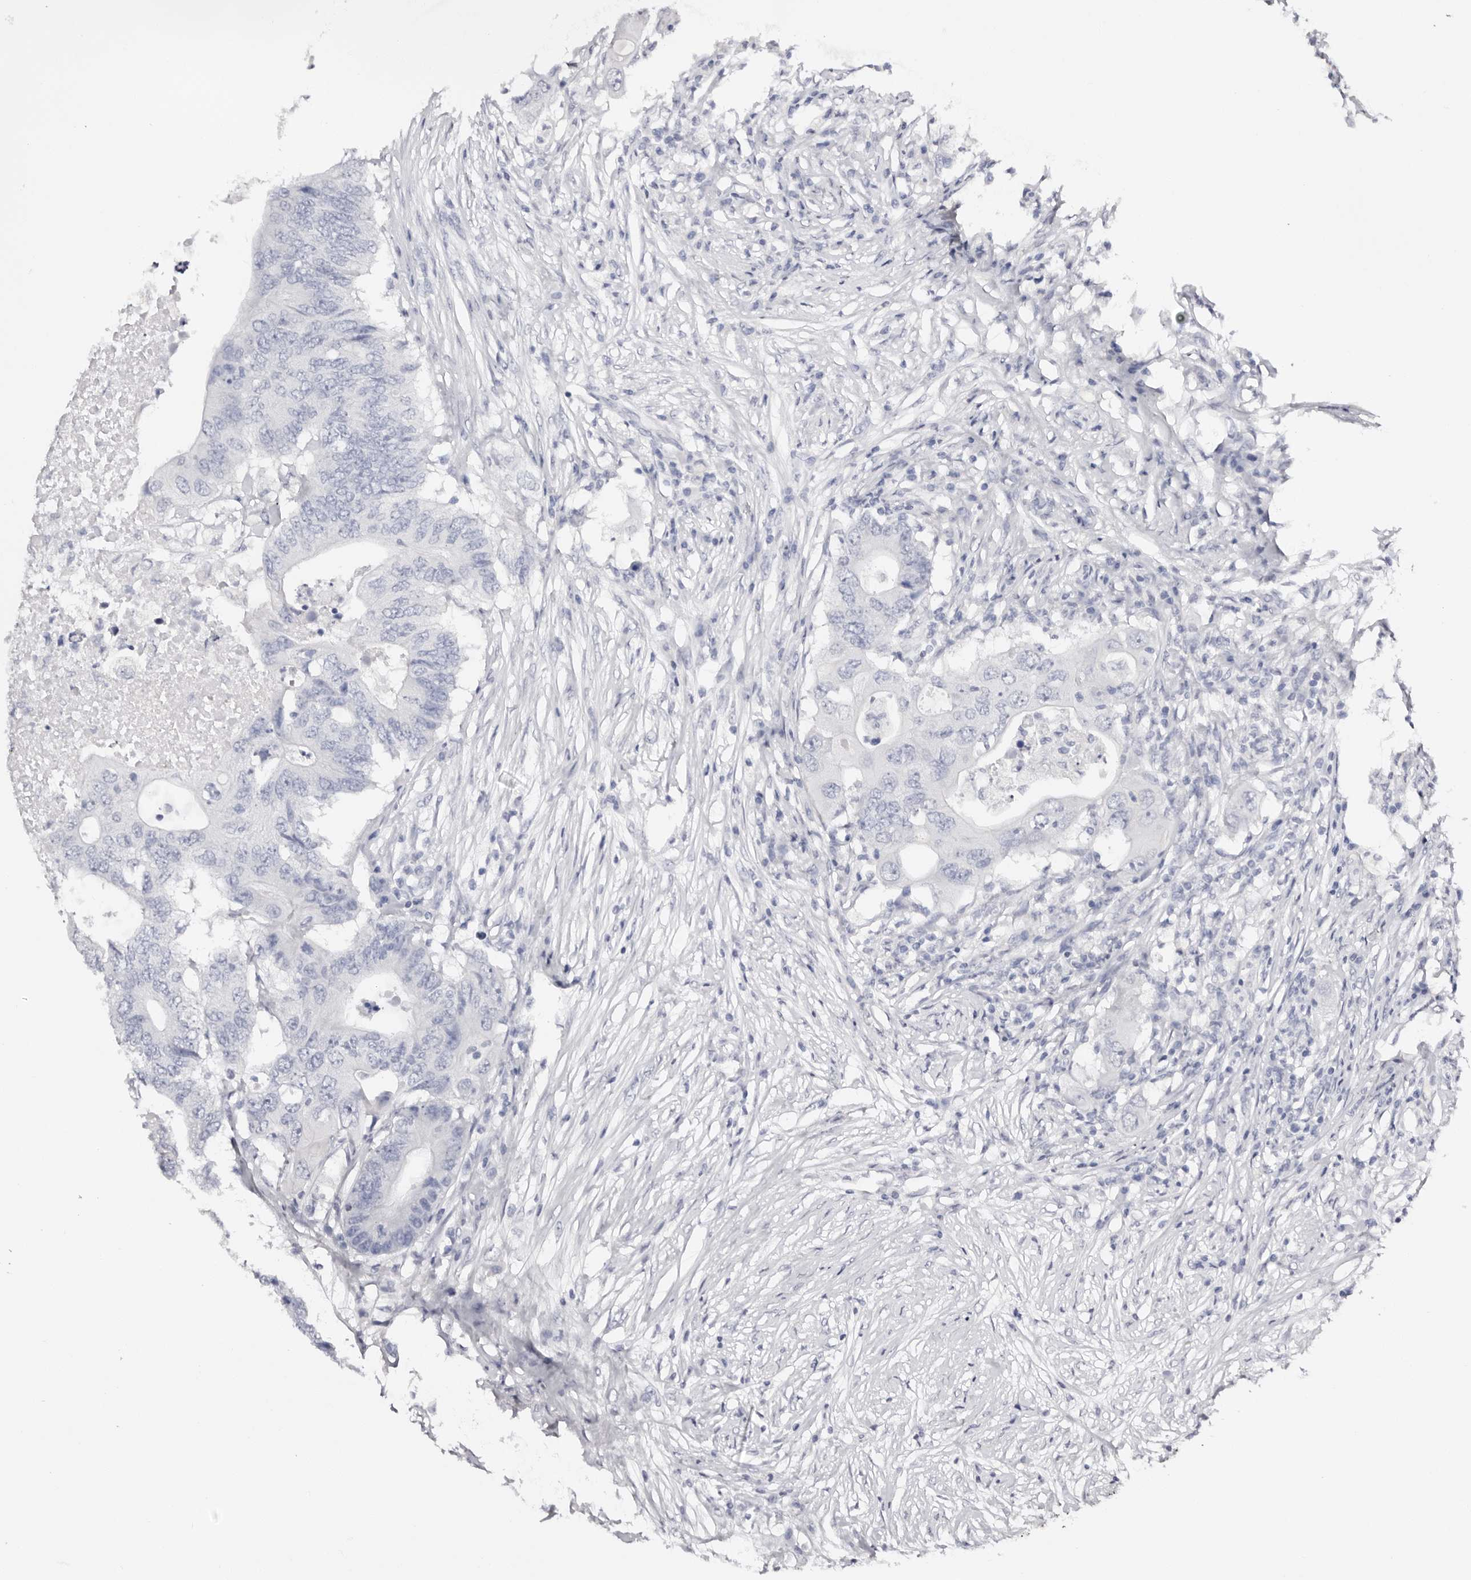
{"staining": {"intensity": "negative", "quantity": "none", "location": "none"}, "tissue": "colorectal cancer", "cell_type": "Tumor cells", "image_type": "cancer", "snomed": [{"axis": "morphology", "description": "Adenocarcinoma, NOS"}, {"axis": "topography", "description": "Colon"}], "caption": "Immunohistochemical staining of colorectal cancer (adenocarcinoma) reveals no significant expression in tumor cells. (DAB immunohistochemistry (IHC), high magnification).", "gene": "ROM1", "patient": {"sex": "male", "age": 71}}